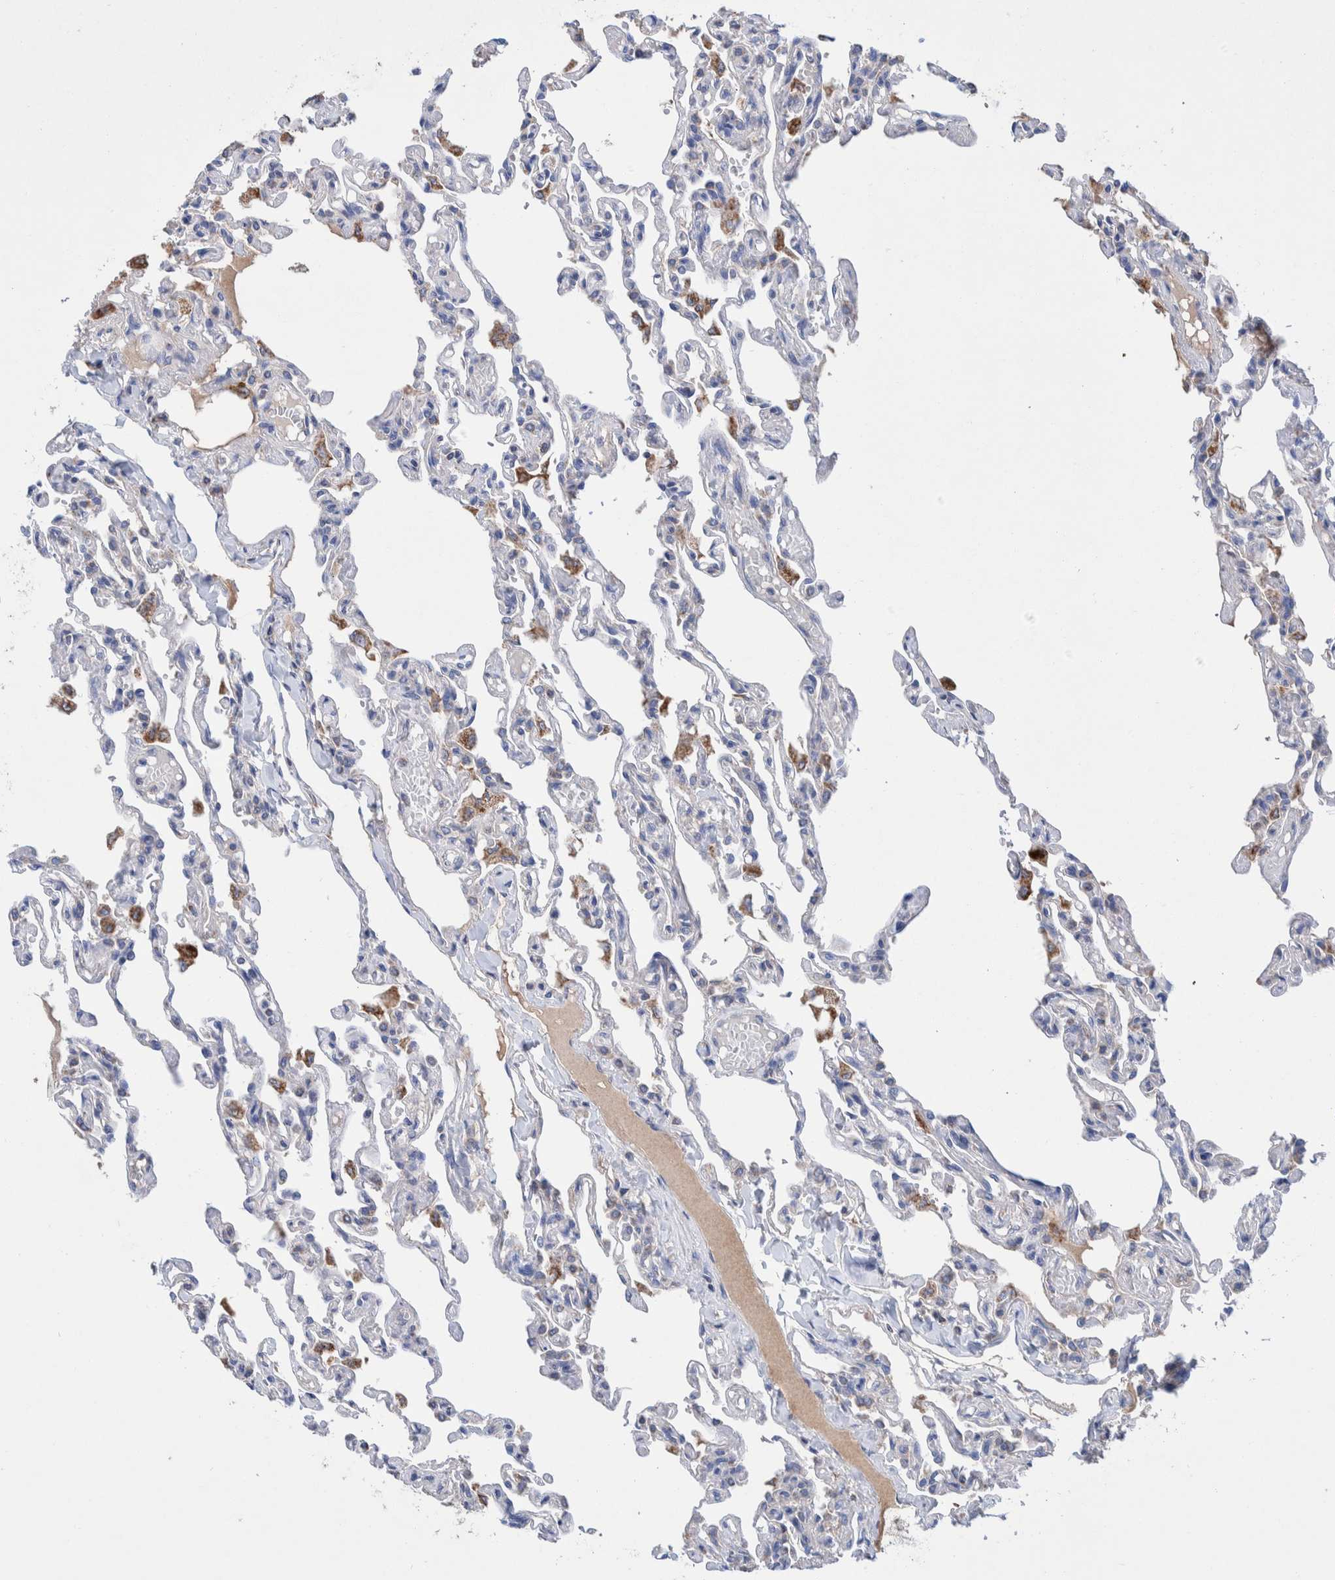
{"staining": {"intensity": "negative", "quantity": "none", "location": "none"}, "tissue": "lung", "cell_type": "Alveolar cells", "image_type": "normal", "snomed": [{"axis": "morphology", "description": "Normal tissue, NOS"}, {"axis": "topography", "description": "Lung"}], "caption": "The histopathology image demonstrates no staining of alveolar cells in unremarkable lung. (Brightfield microscopy of DAB immunohistochemistry (IHC) at high magnification).", "gene": "DECR1", "patient": {"sex": "male", "age": 21}}